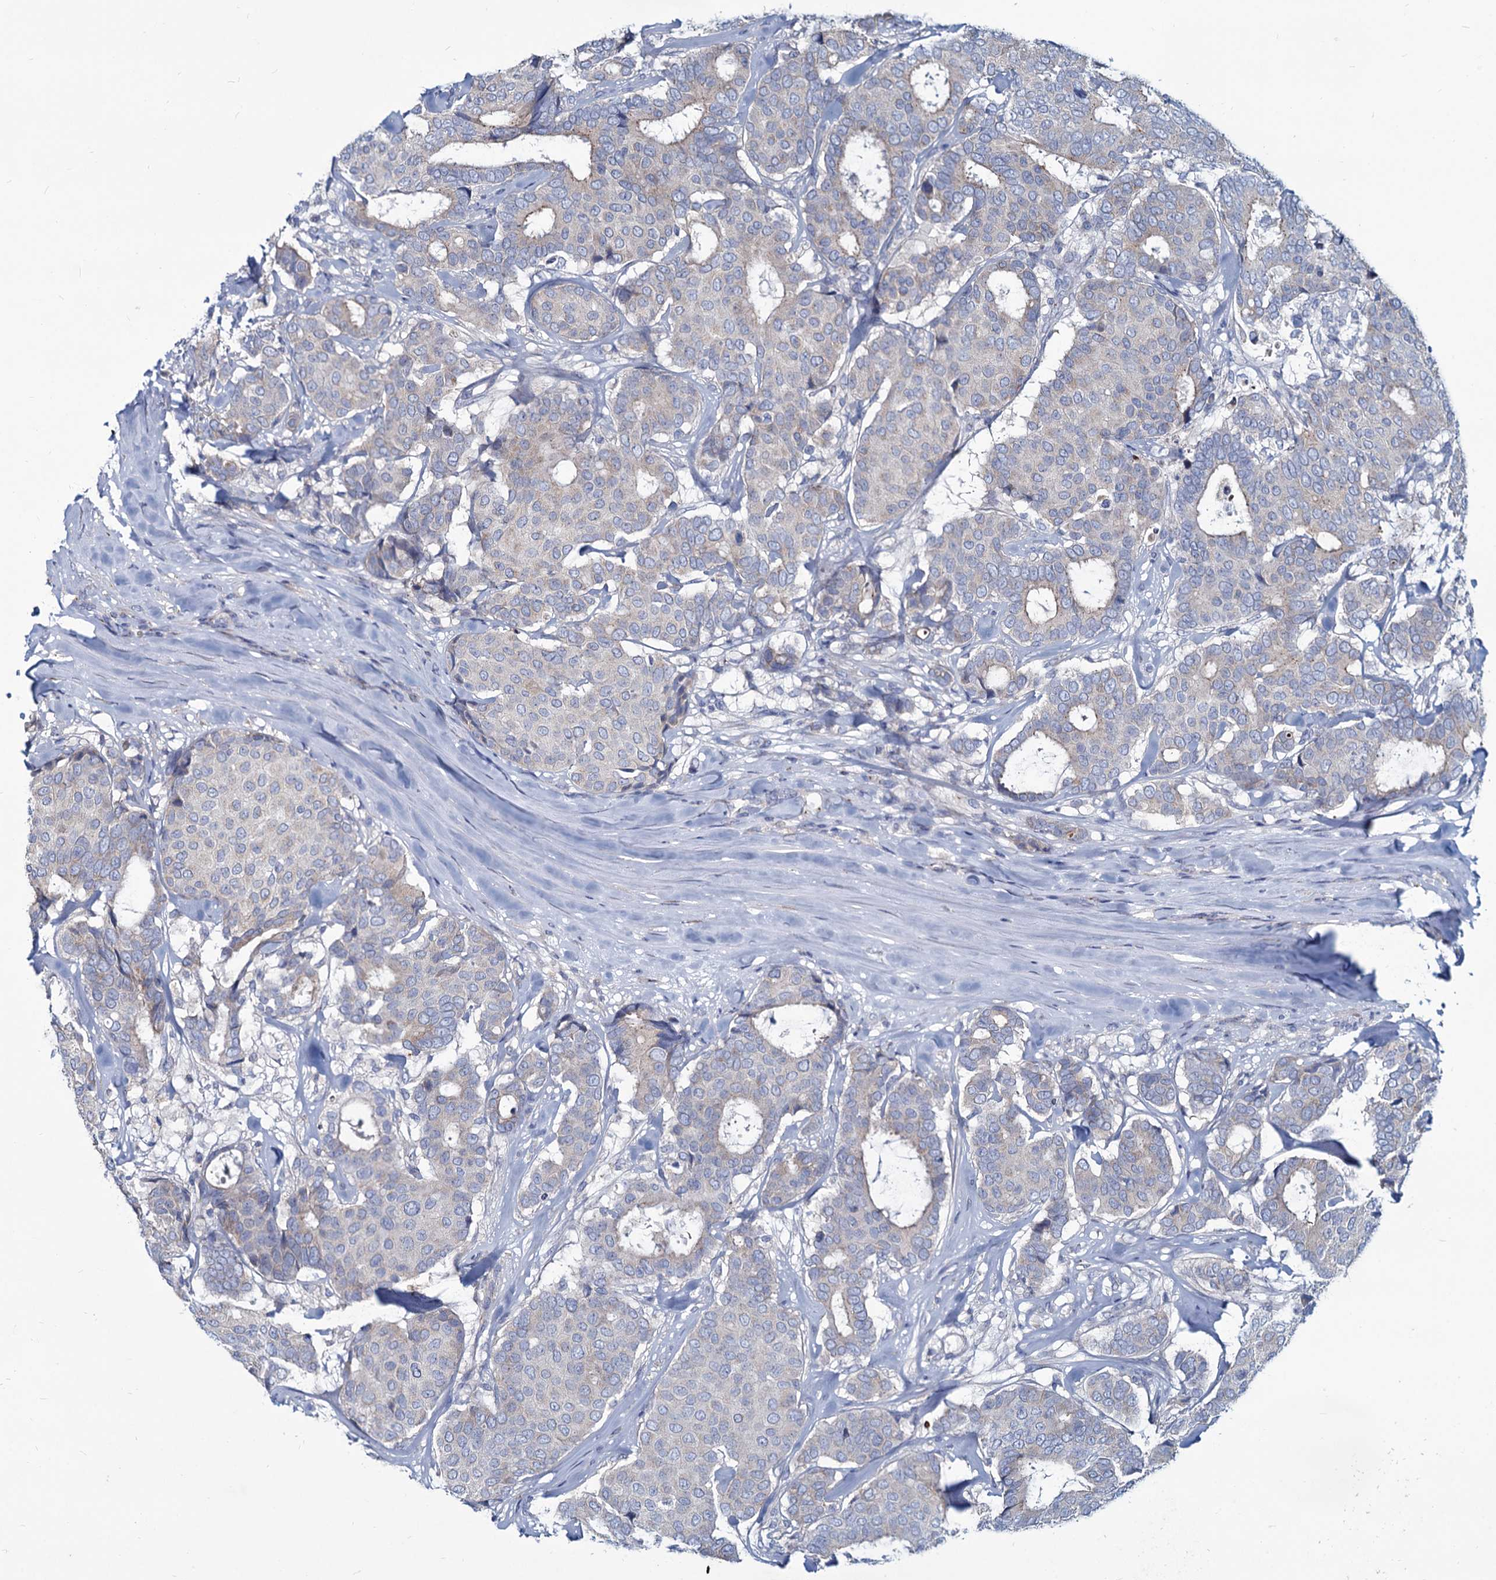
{"staining": {"intensity": "negative", "quantity": "none", "location": "none"}, "tissue": "breast cancer", "cell_type": "Tumor cells", "image_type": "cancer", "snomed": [{"axis": "morphology", "description": "Duct carcinoma"}, {"axis": "topography", "description": "Breast"}], "caption": "IHC micrograph of neoplastic tissue: human intraductal carcinoma (breast) stained with DAB reveals no significant protein staining in tumor cells.", "gene": "AGBL4", "patient": {"sex": "female", "age": 75}}